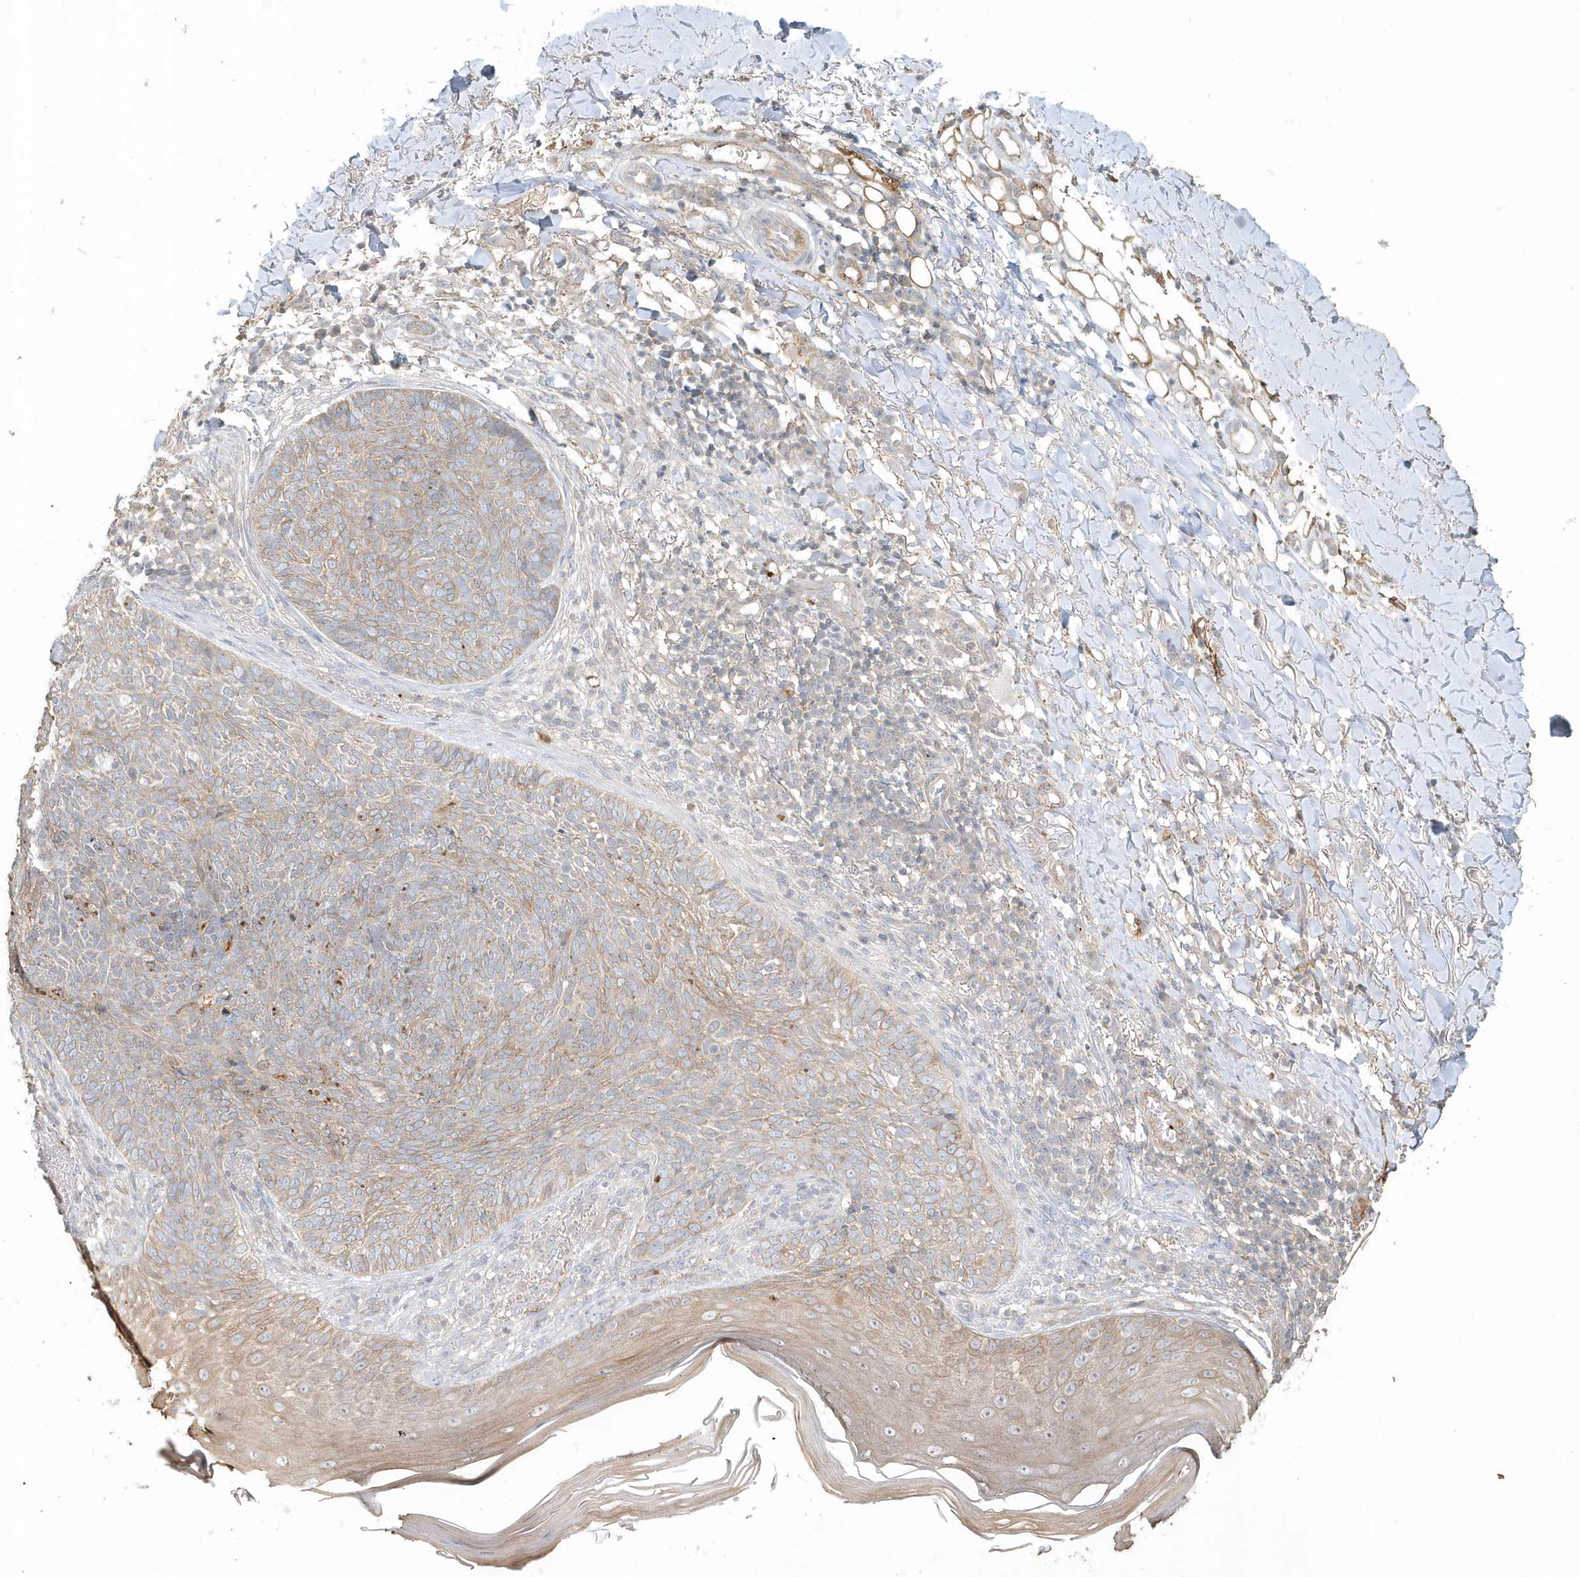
{"staining": {"intensity": "weak", "quantity": ">75%", "location": "cytoplasmic/membranous"}, "tissue": "skin cancer", "cell_type": "Tumor cells", "image_type": "cancer", "snomed": [{"axis": "morphology", "description": "Basal cell carcinoma"}, {"axis": "topography", "description": "Skin"}], "caption": "The photomicrograph shows immunohistochemical staining of basal cell carcinoma (skin). There is weak cytoplasmic/membranous expression is present in approximately >75% of tumor cells.", "gene": "MMRN1", "patient": {"sex": "male", "age": 85}}